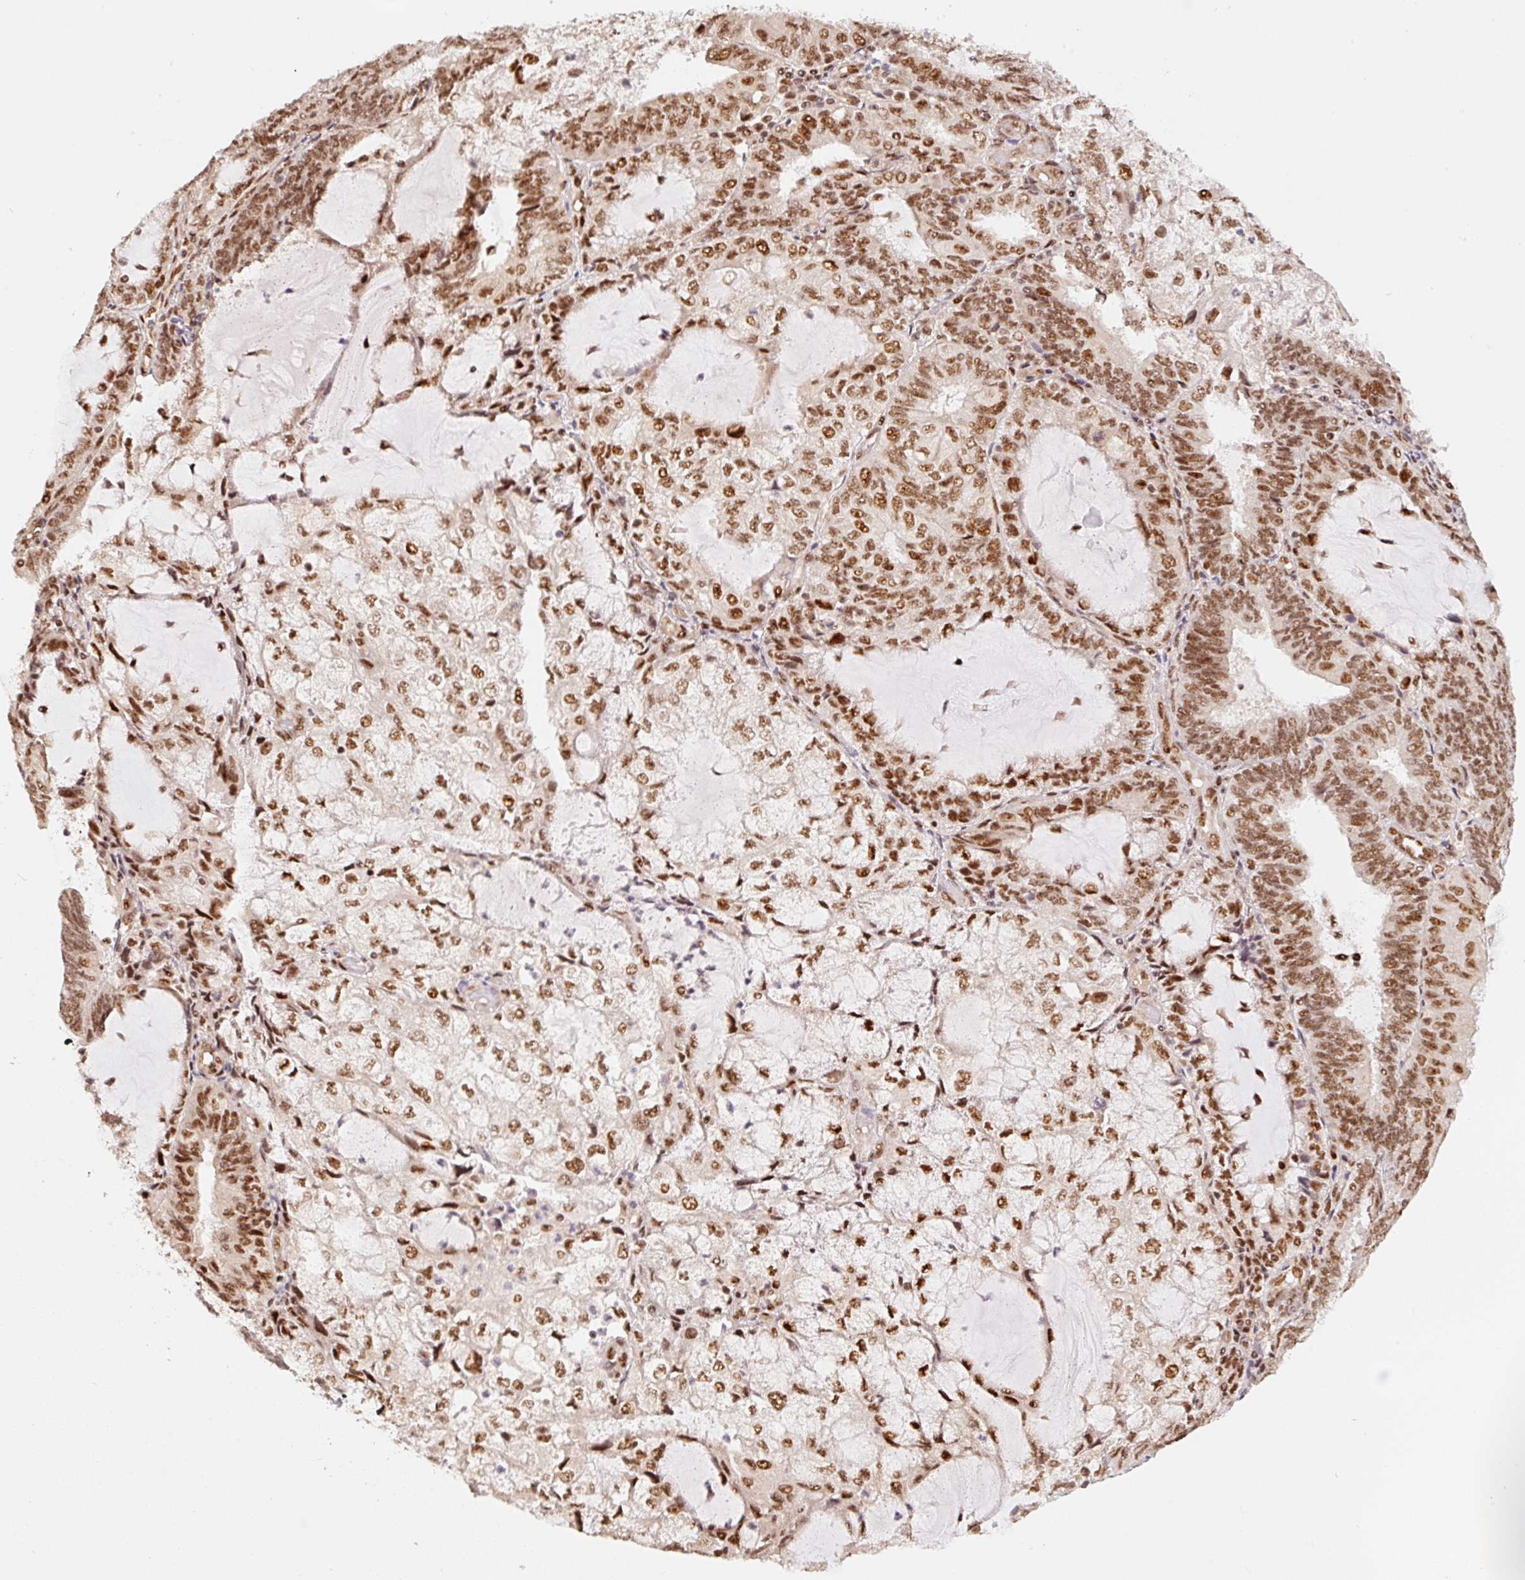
{"staining": {"intensity": "moderate", "quantity": ">75%", "location": "nuclear"}, "tissue": "endometrial cancer", "cell_type": "Tumor cells", "image_type": "cancer", "snomed": [{"axis": "morphology", "description": "Adenocarcinoma, NOS"}, {"axis": "topography", "description": "Endometrium"}], "caption": "This photomicrograph demonstrates IHC staining of human endometrial cancer (adenocarcinoma), with medium moderate nuclear expression in about >75% of tumor cells.", "gene": "INTS8", "patient": {"sex": "female", "age": 81}}